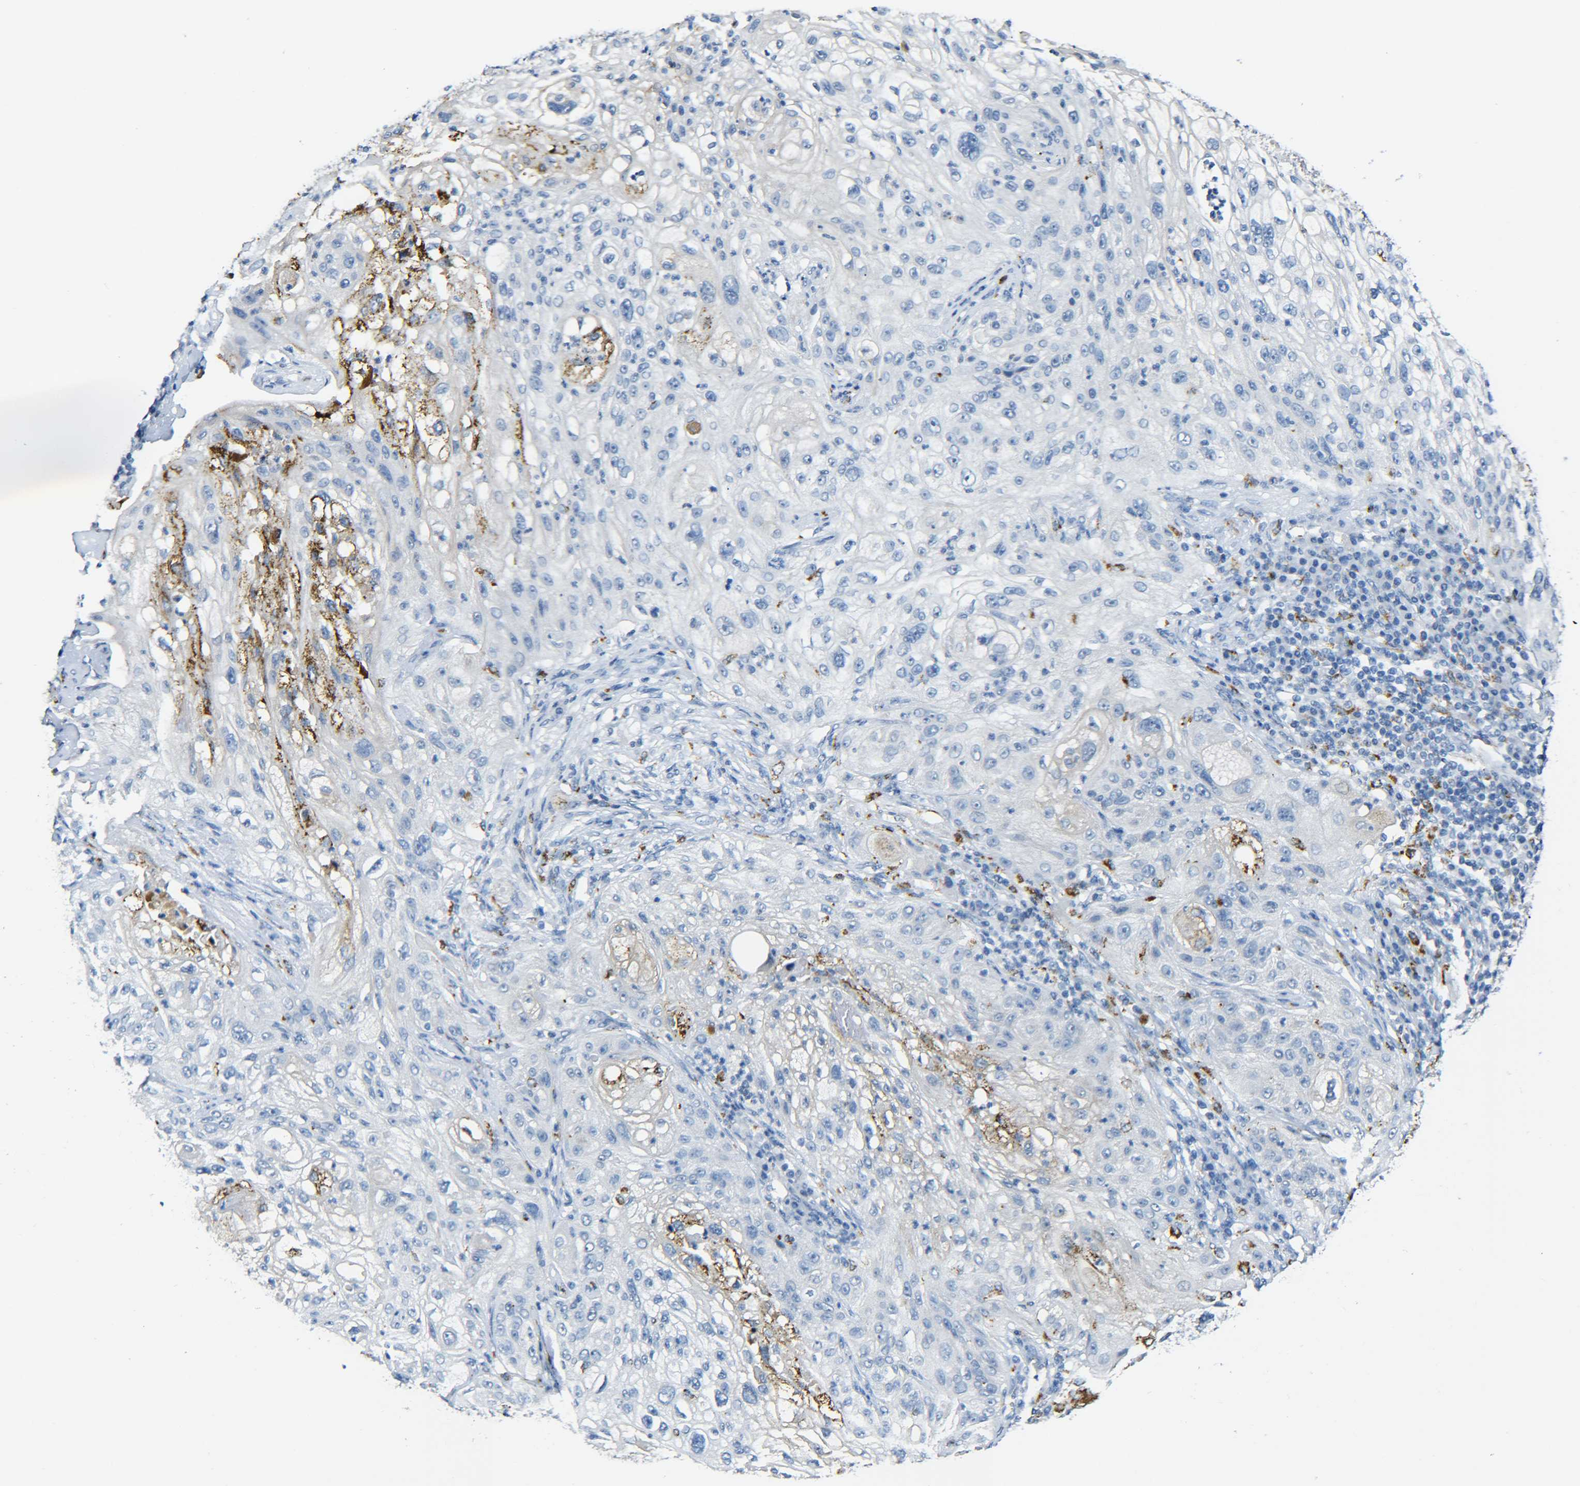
{"staining": {"intensity": "moderate", "quantity": "<25%", "location": "cytoplasmic/membranous"}, "tissue": "lung cancer", "cell_type": "Tumor cells", "image_type": "cancer", "snomed": [{"axis": "morphology", "description": "Inflammation, NOS"}, {"axis": "morphology", "description": "Squamous cell carcinoma, NOS"}, {"axis": "topography", "description": "Lymph node"}, {"axis": "topography", "description": "Soft tissue"}, {"axis": "topography", "description": "Lung"}], "caption": "DAB (3,3'-diaminobenzidine) immunohistochemical staining of human lung cancer (squamous cell carcinoma) displays moderate cytoplasmic/membranous protein staining in about <25% of tumor cells.", "gene": "C15orf48", "patient": {"sex": "male", "age": 66}}